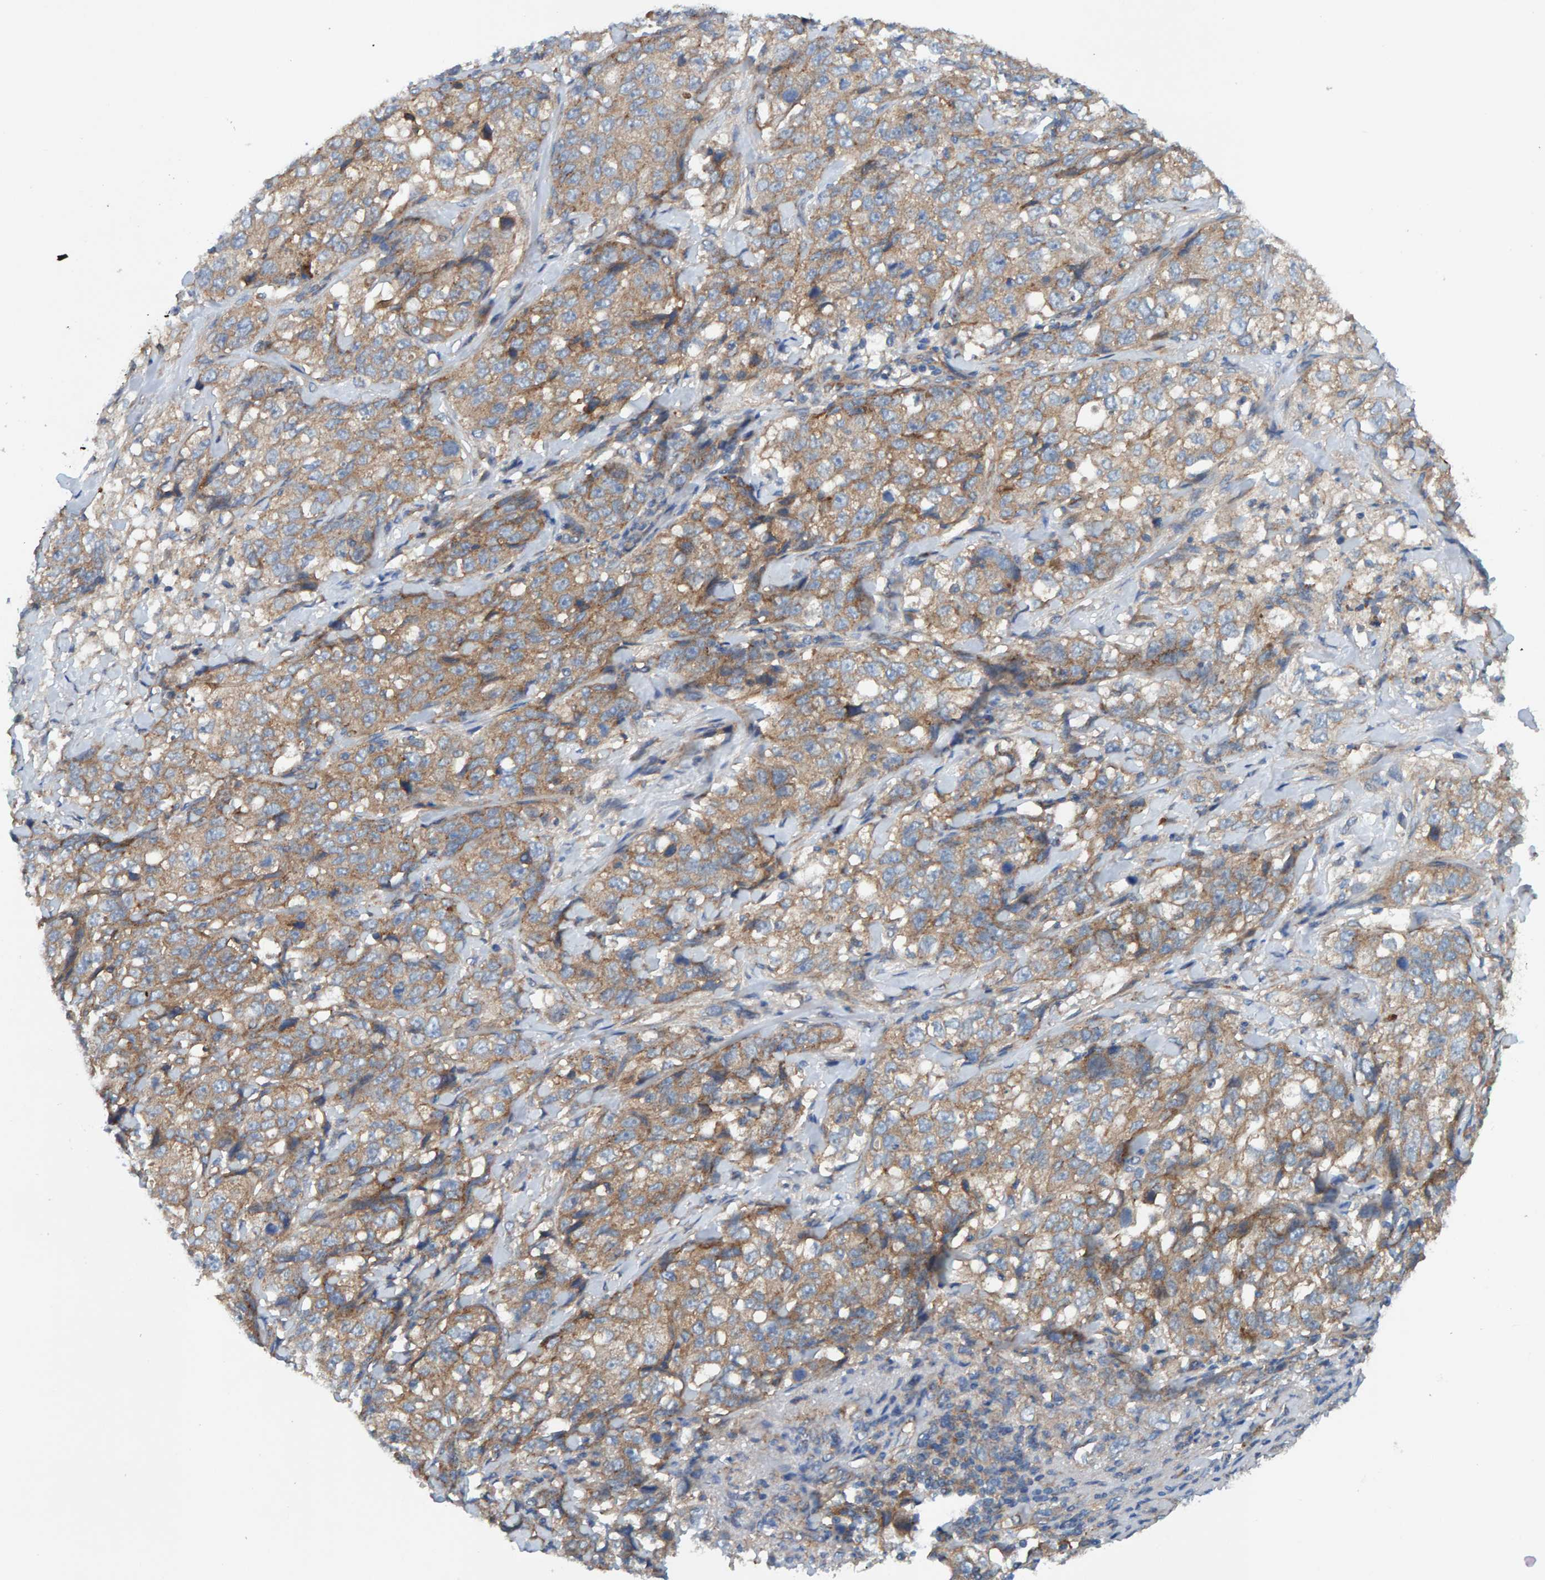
{"staining": {"intensity": "moderate", "quantity": ">75%", "location": "cytoplasmic/membranous"}, "tissue": "stomach cancer", "cell_type": "Tumor cells", "image_type": "cancer", "snomed": [{"axis": "morphology", "description": "Adenocarcinoma, NOS"}, {"axis": "topography", "description": "Stomach"}], "caption": "Tumor cells reveal medium levels of moderate cytoplasmic/membranous staining in approximately >75% of cells in human stomach adenocarcinoma. Ihc stains the protein of interest in brown and the nuclei are stained blue.", "gene": "MKLN1", "patient": {"sex": "male", "age": 48}}